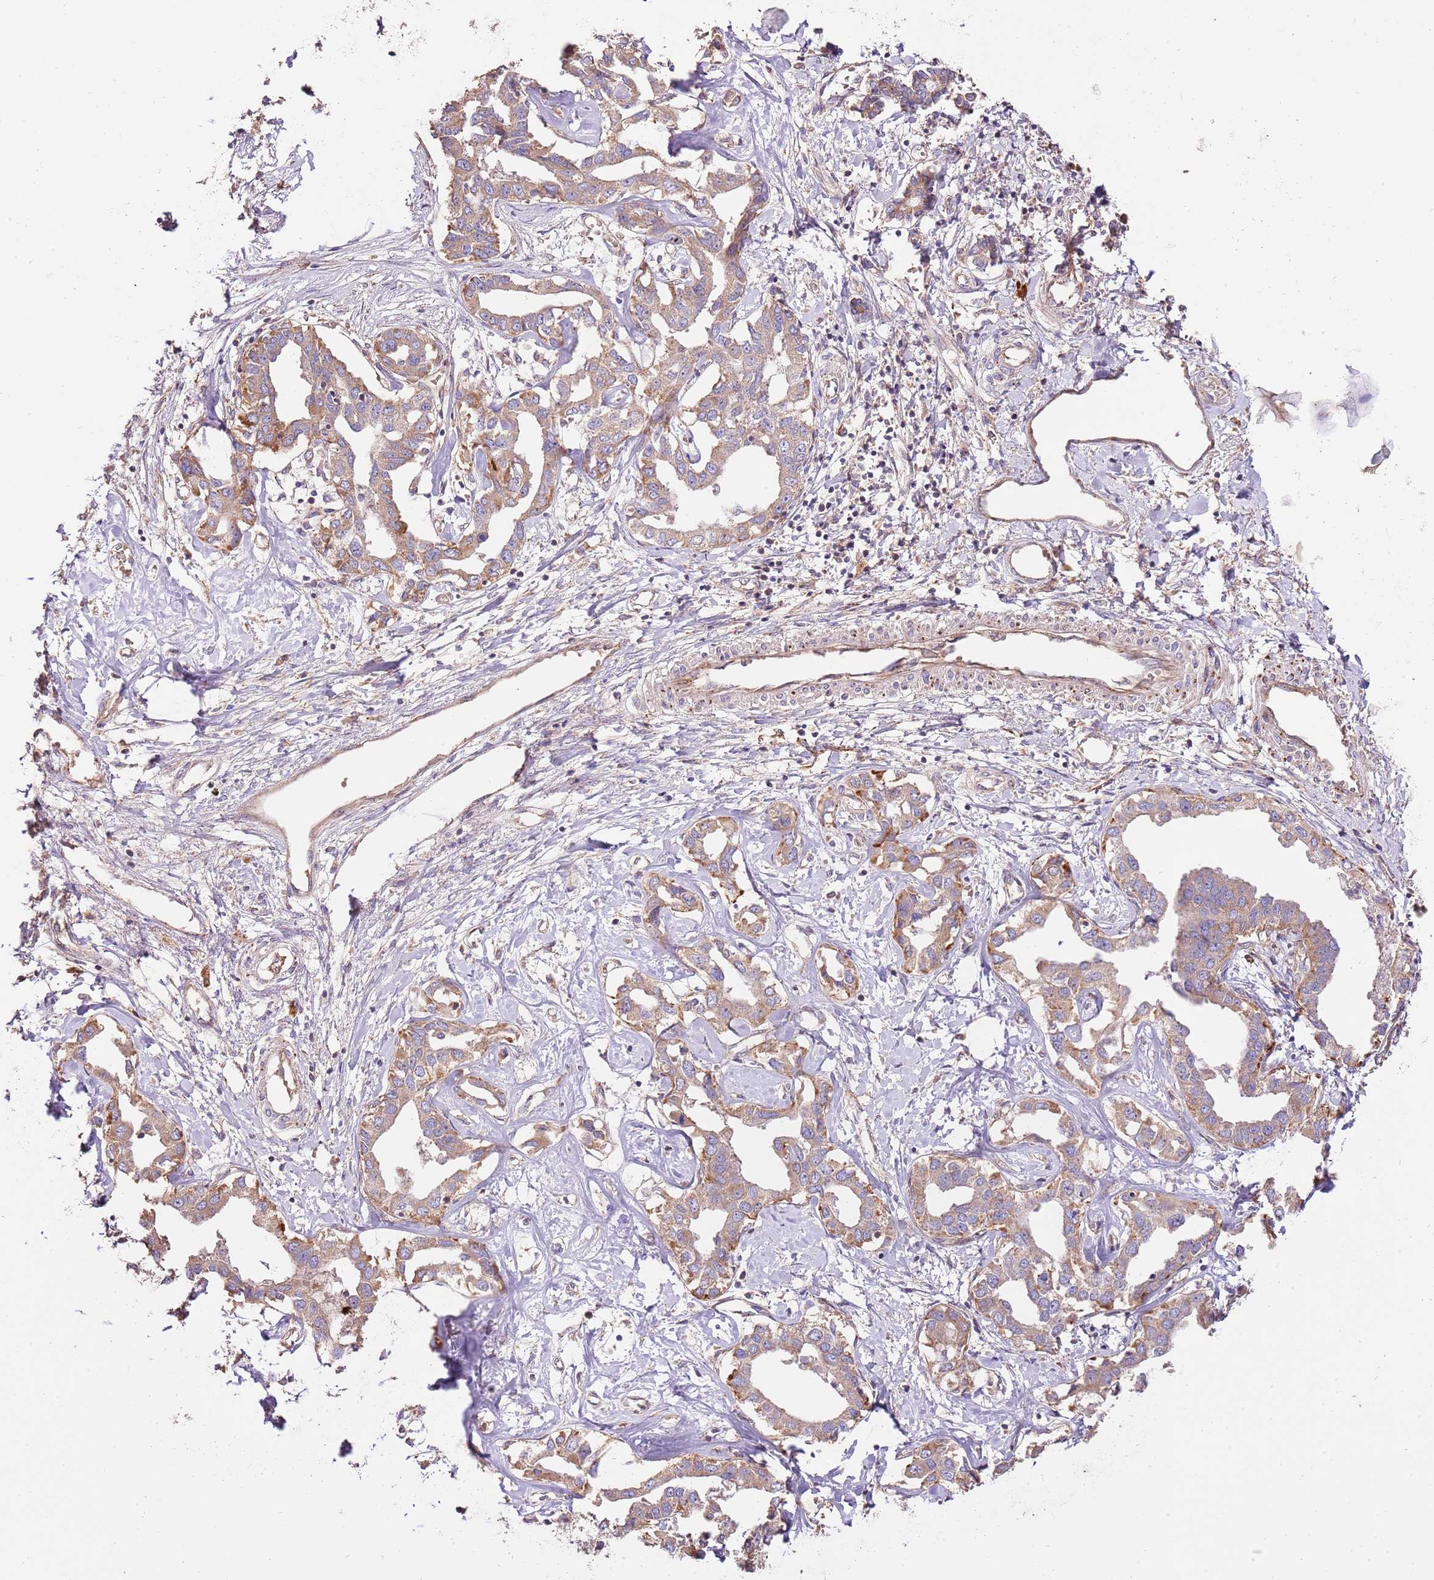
{"staining": {"intensity": "weak", "quantity": ">75%", "location": "cytoplasmic/membranous"}, "tissue": "liver cancer", "cell_type": "Tumor cells", "image_type": "cancer", "snomed": [{"axis": "morphology", "description": "Cholangiocarcinoma"}, {"axis": "topography", "description": "Liver"}], "caption": "Cholangiocarcinoma (liver) tissue shows weak cytoplasmic/membranous positivity in about >75% of tumor cells, visualized by immunohistochemistry. (Stains: DAB (3,3'-diaminobenzidine) in brown, nuclei in blue, Microscopy: brightfield microscopy at high magnification).", "gene": "DOCK6", "patient": {"sex": "male", "age": 59}}